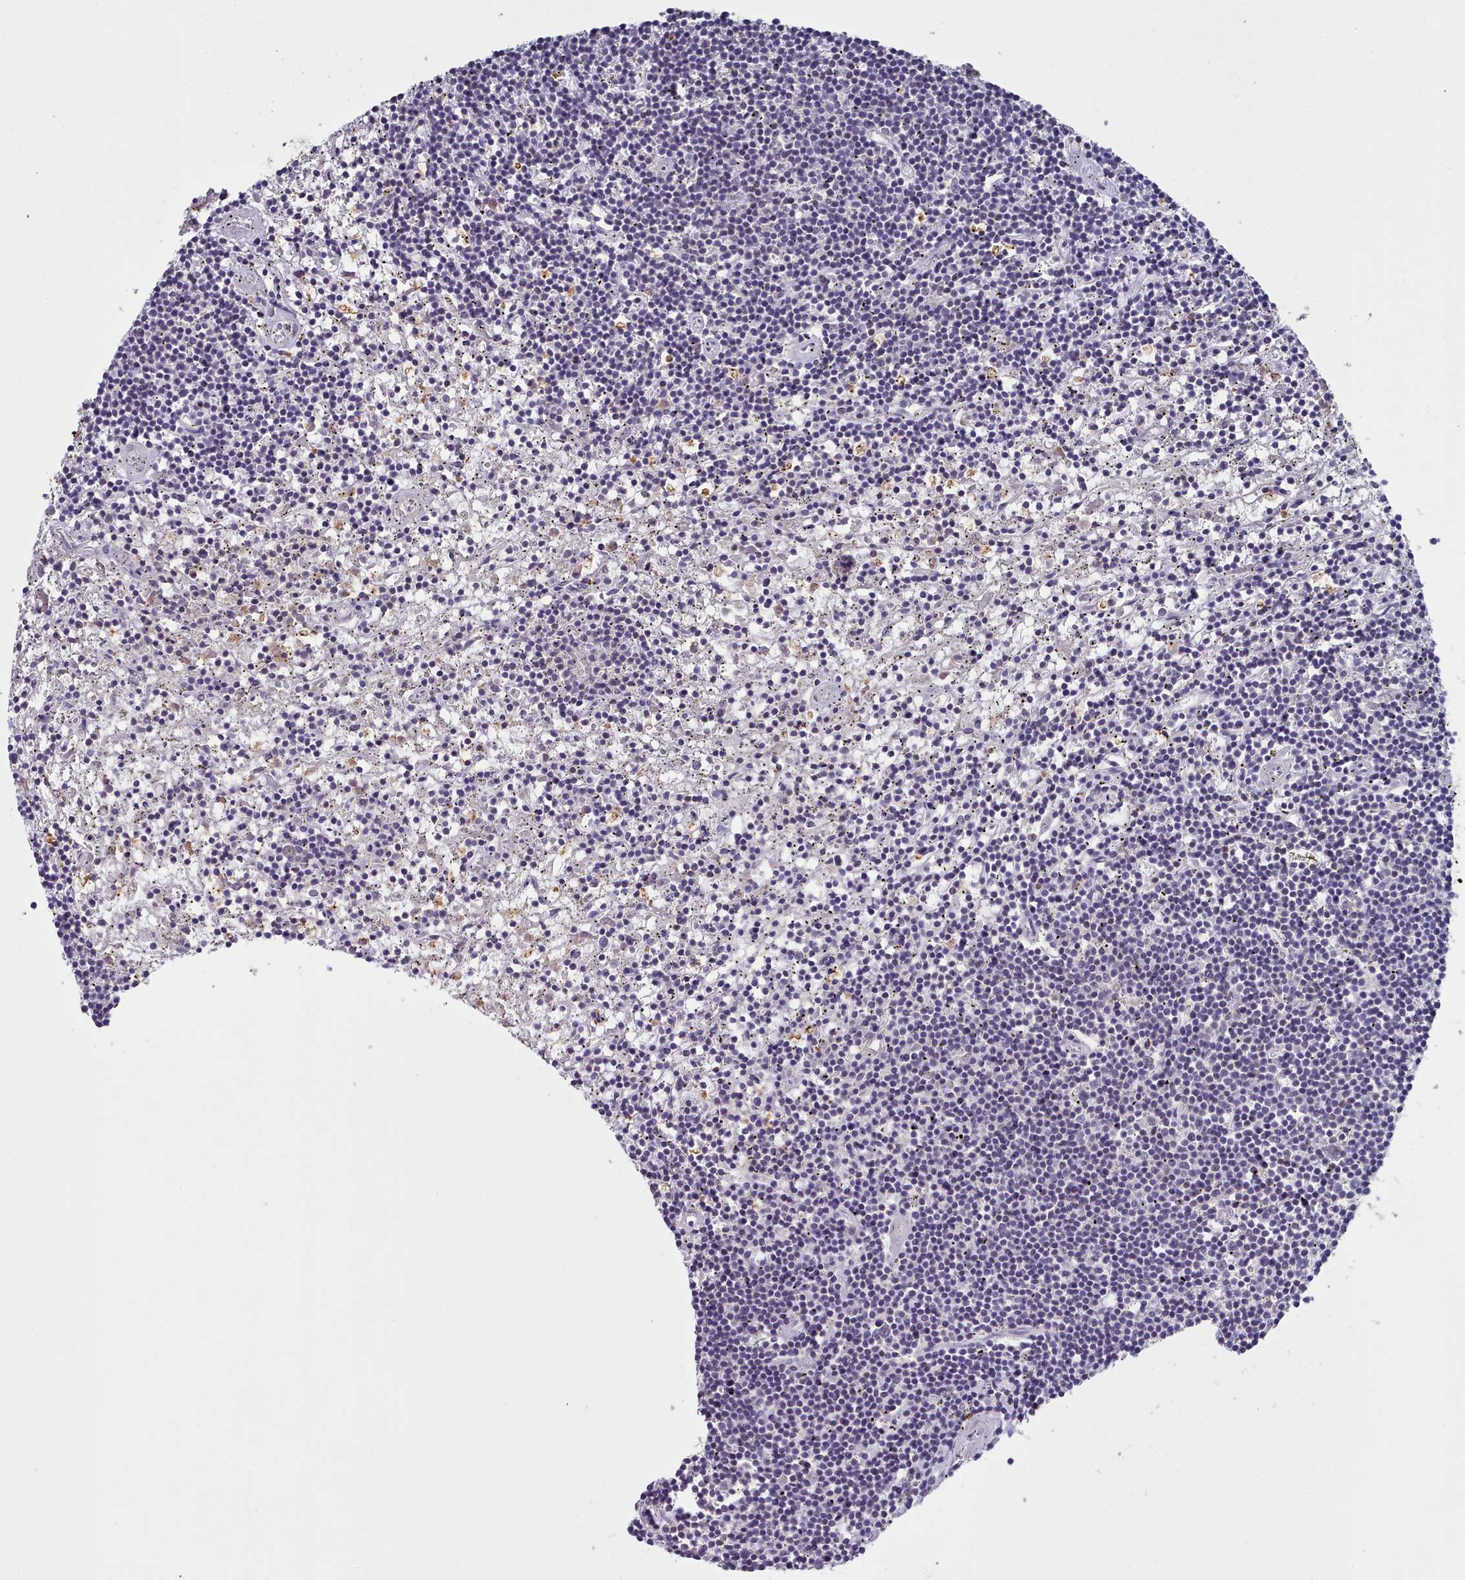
{"staining": {"intensity": "negative", "quantity": "none", "location": "none"}, "tissue": "lymphoma", "cell_type": "Tumor cells", "image_type": "cancer", "snomed": [{"axis": "morphology", "description": "Malignant lymphoma, non-Hodgkin's type, Low grade"}, {"axis": "topography", "description": "Spleen"}], "caption": "Human lymphoma stained for a protein using immunohistochemistry (IHC) demonstrates no expression in tumor cells.", "gene": "RAC2", "patient": {"sex": "male", "age": 76}}